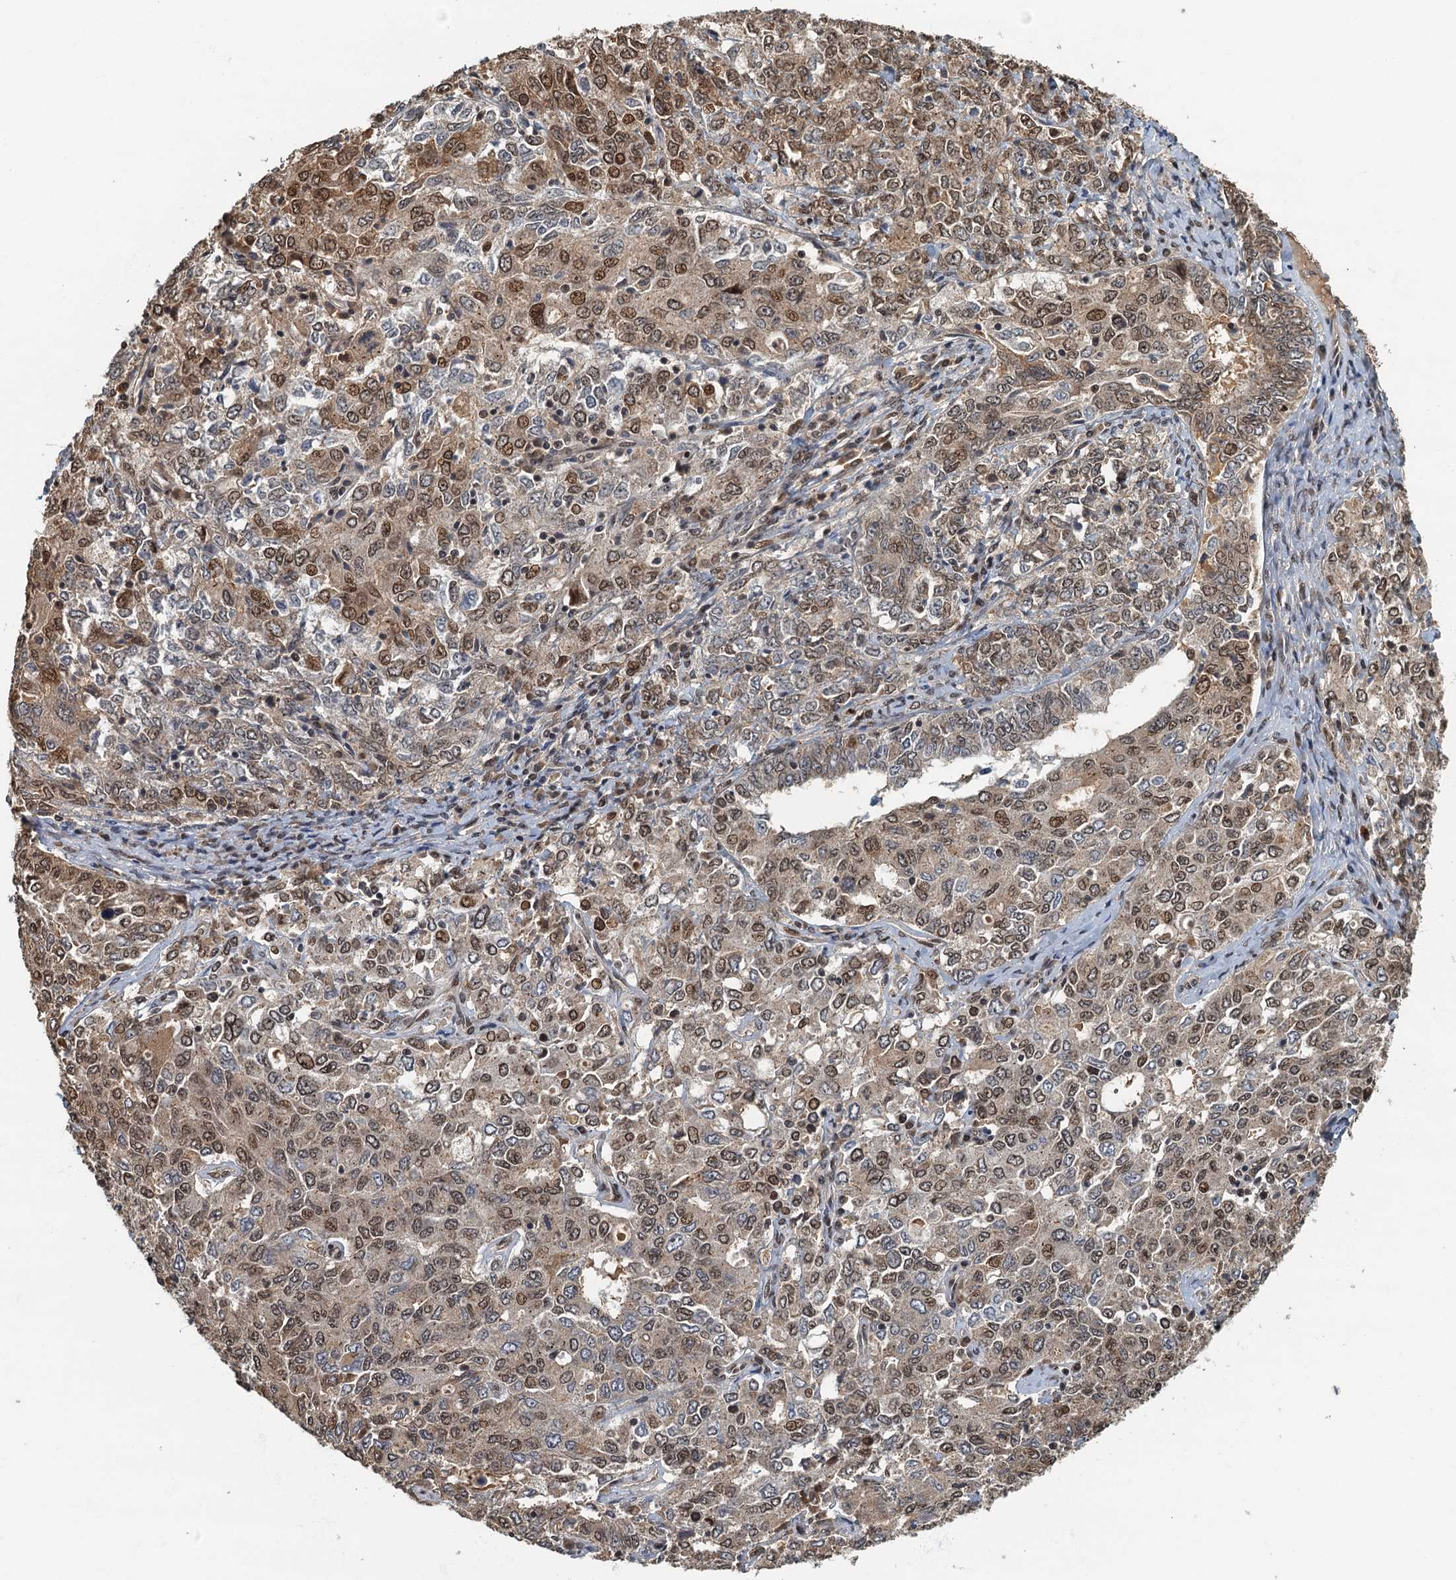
{"staining": {"intensity": "moderate", "quantity": ">75%", "location": "nuclear"}, "tissue": "ovarian cancer", "cell_type": "Tumor cells", "image_type": "cancer", "snomed": [{"axis": "morphology", "description": "Carcinoma, endometroid"}, {"axis": "topography", "description": "Ovary"}], "caption": "Protein staining of ovarian cancer (endometroid carcinoma) tissue shows moderate nuclear positivity in about >75% of tumor cells.", "gene": "CKAP2L", "patient": {"sex": "female", "age": 62}}